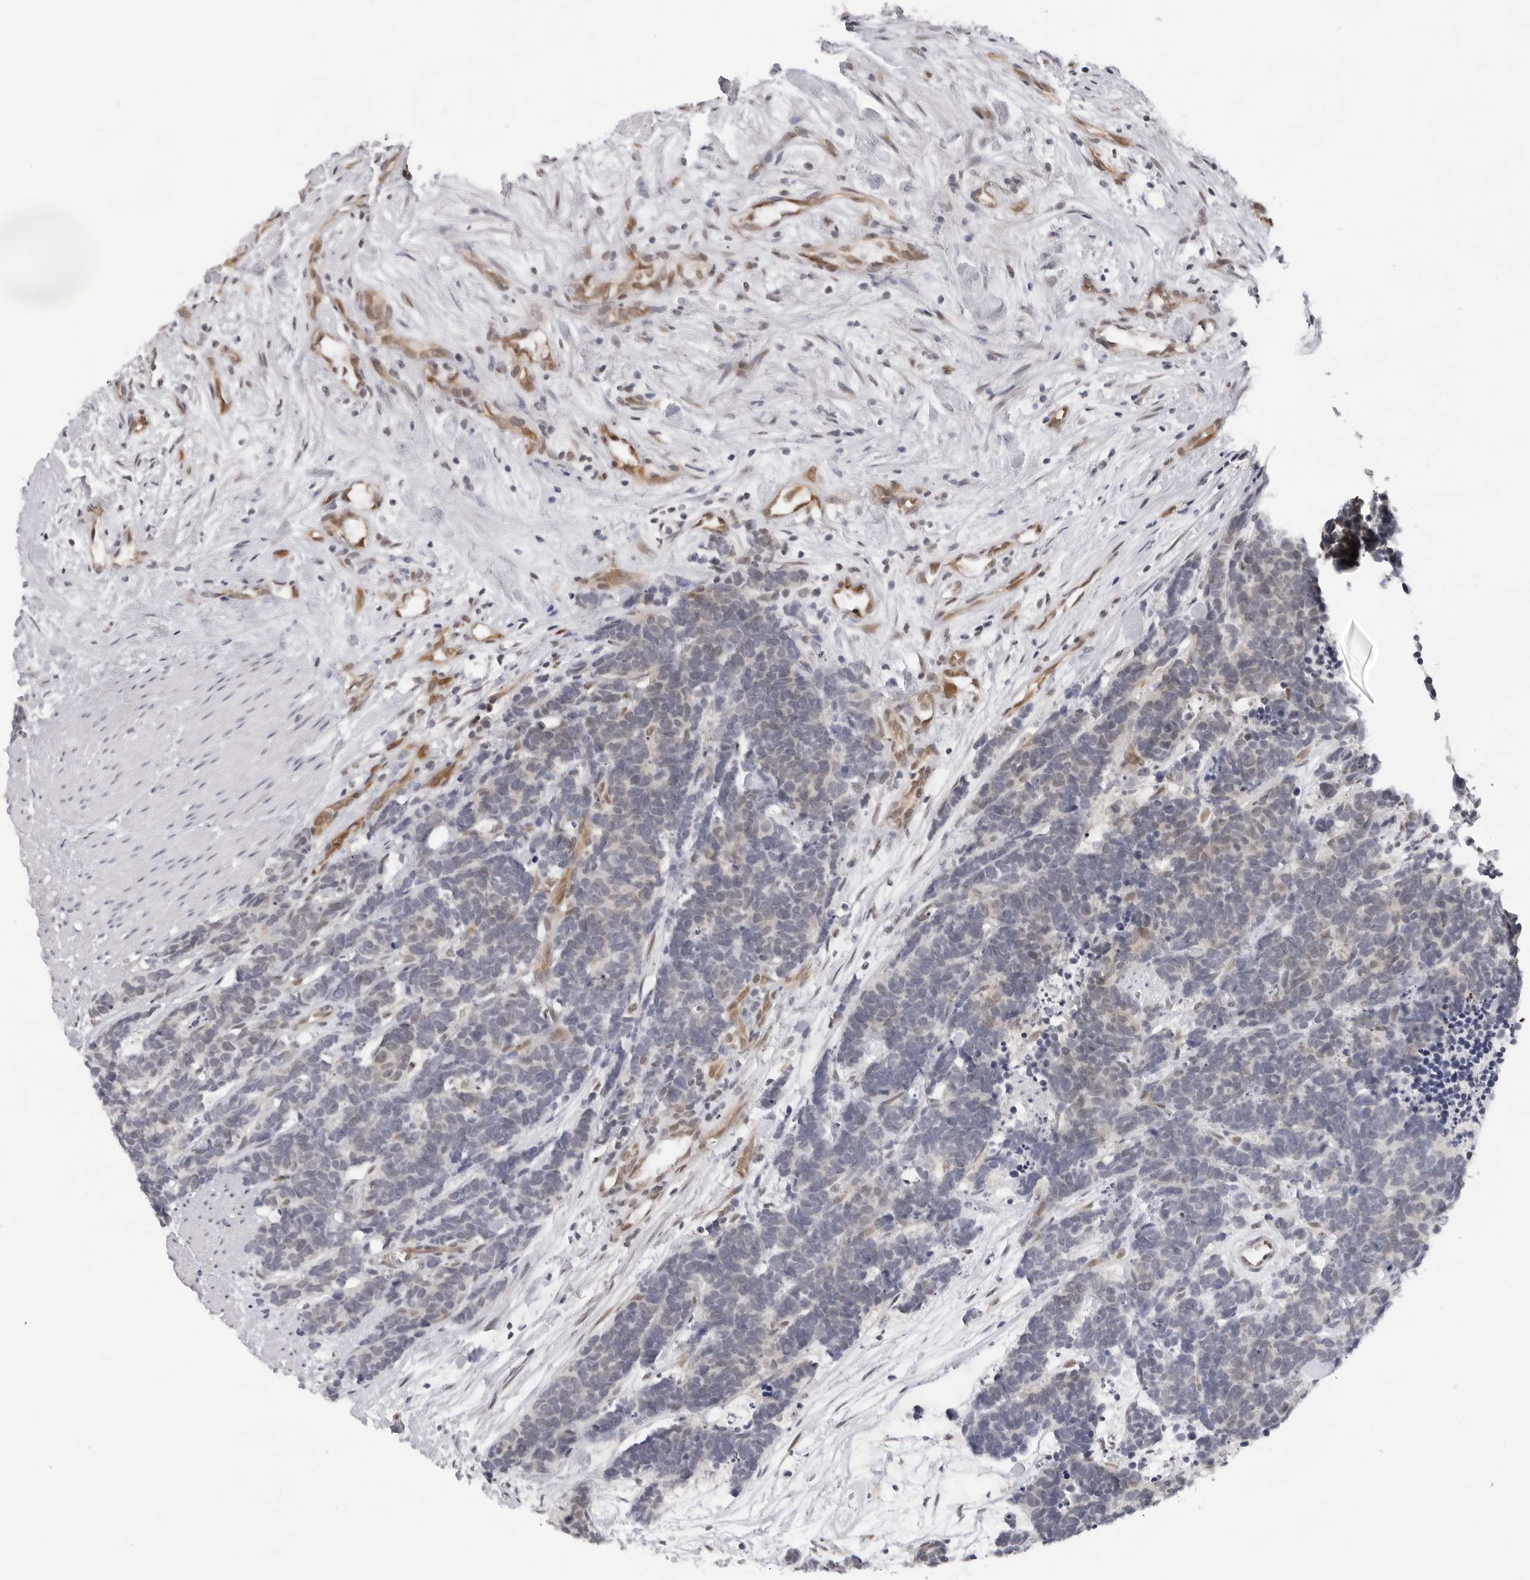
{"staining": {"intensity": "negative", "quantity": "none", "location": "none"}, "tissue": "carcinoid", "cell_type": "Tumor cells", "image_type": "cancer", "snomed": [{"axis": "morphology", "description": "Carcinoma, NOS"}, {"axis": "morphology", "description": "Carcinoid, malignant, NOS"}, {"axis": "topography", "description": "Urinary bladder"}], "caption": "DAB immunohistochemical staining of carcinoid exhibits no significant expression in tumor cells.", "gene": "CASP7", "patient": {"sex": "male", "age": 57}}